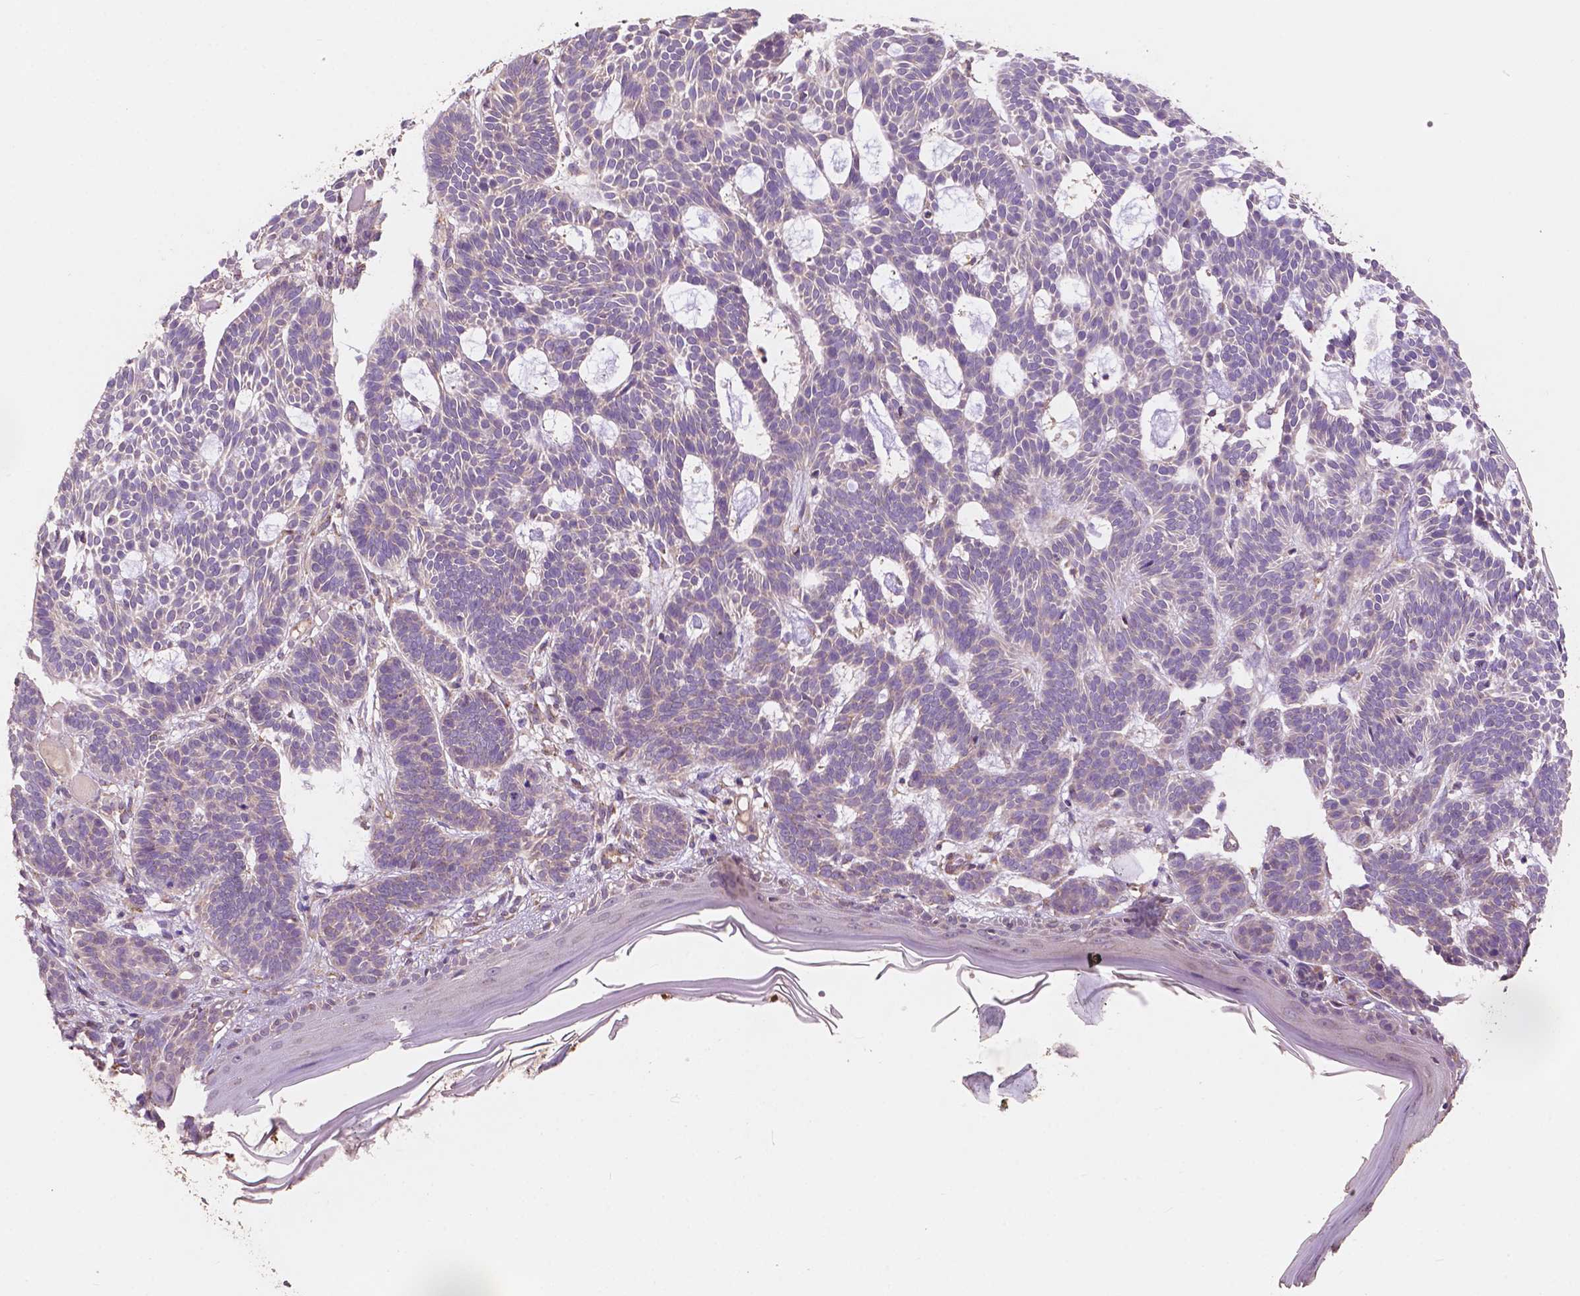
{"staining": {"intensity": "negative", "quantity": "none", "location": "none"}, "tissue": "skin cancer", "cell_type": "Tumor cells", "image_type": "cancer", "snomed": [{"axis": "morphology", "description": "Basal cell carcinoma"}, {"axis": "topography", "description": "Skin"}], "caption": "This is a micrograph of immunohistochemistry staining of basal cell carcinoma (skin), which shows no staining in tumor cells. Nuclei are stained in blue.", "gene": "CHPT1", "patient": {"sex": "male", "age": 85}}